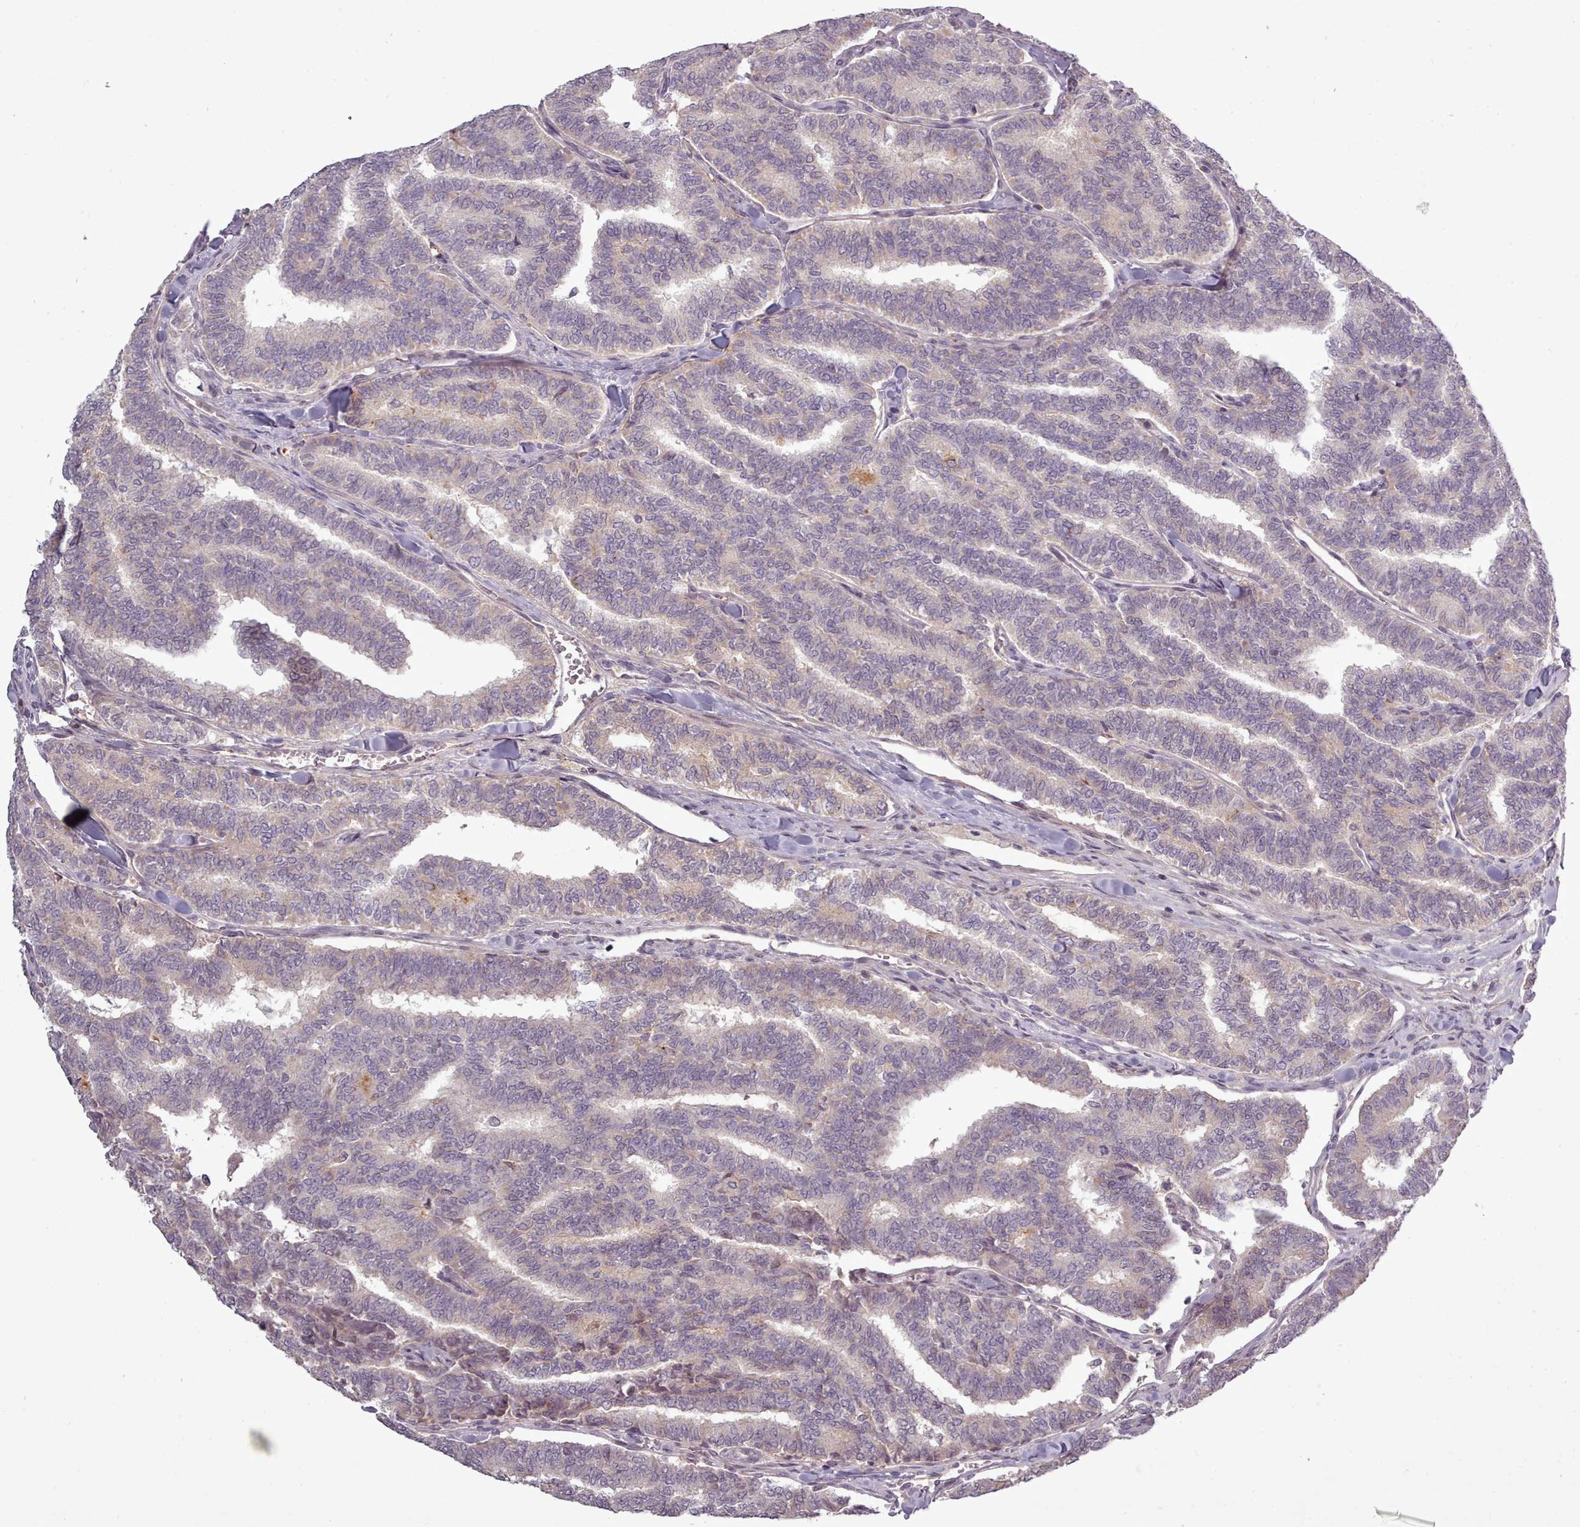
{"staining": {"intensity": "negative", "quantity": "none", "location": "none"}, "tissue": "thyroid cancer", "cell_type": "Tumor cells", "image_type": "cancer", "snomed": [{"axis": "morphology", "description": "Papillary adenocarcinoma, NOS"}, {"axis": "topography", "description": "Thyroid gland"}], "caption": "There is no significant staining in tumor cells of thyroid cancer.", "gene": "LEFTY2", "patient": {"sex": "female", "age": 35}}